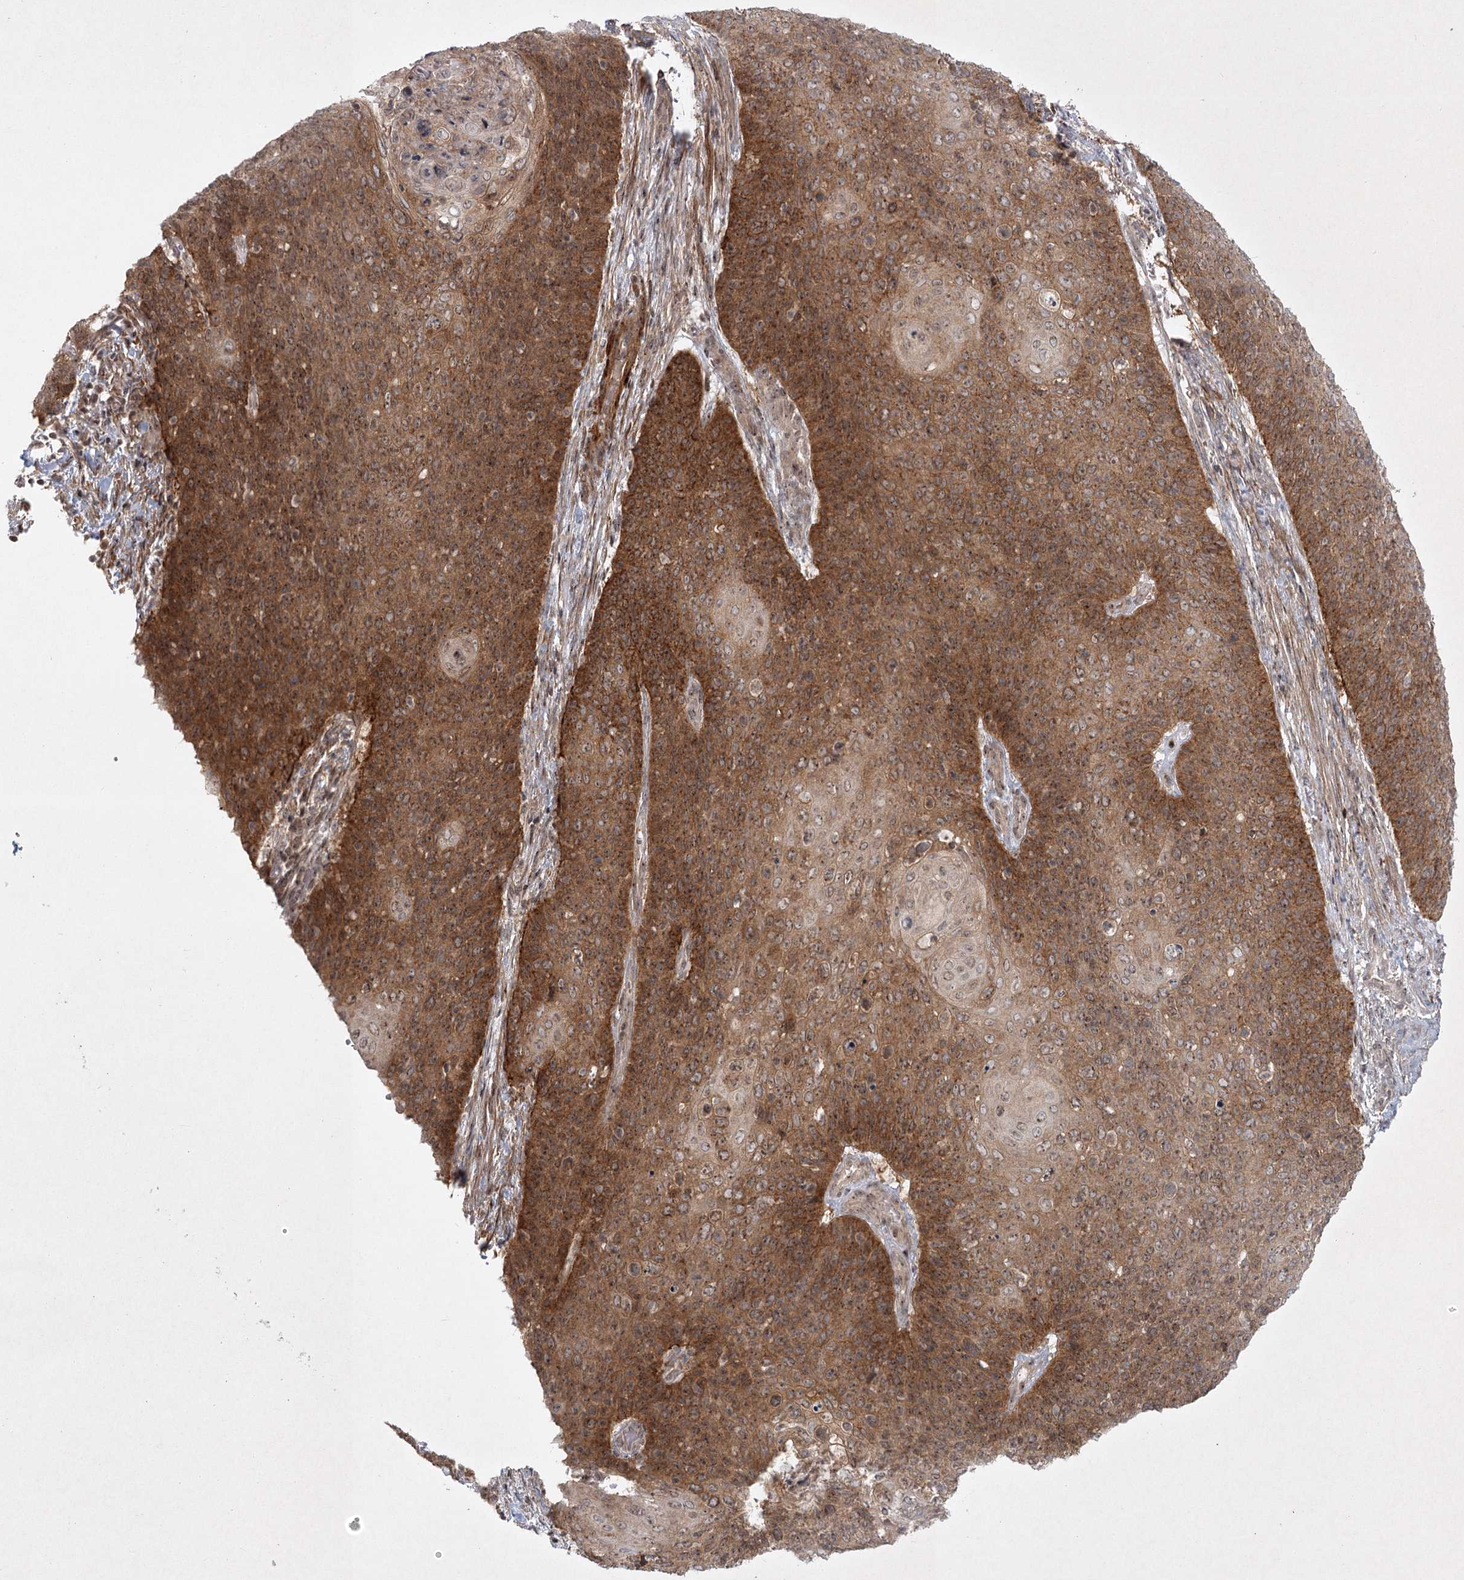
{"staining": {"intensity": "moderate", "quantity": ">75%", "location": "cytoplasmic/membranous"}, "tissue": "cervical cancer", "cell_type": "Tumor cells", "image_type": "cancer", "snomed": [{"axis": "morphology", "description": "Squamous cell carcinoma, NOS"}, {"axis": "topography", "description": "Cervix"}], "caption": "Human squamous cell carcinoma (cervical) stained with a protein marker demonstrates moderate staining in tumor cells.", "gene": "SH2D3A", "patient": {"sex": "female", "age": 39}}